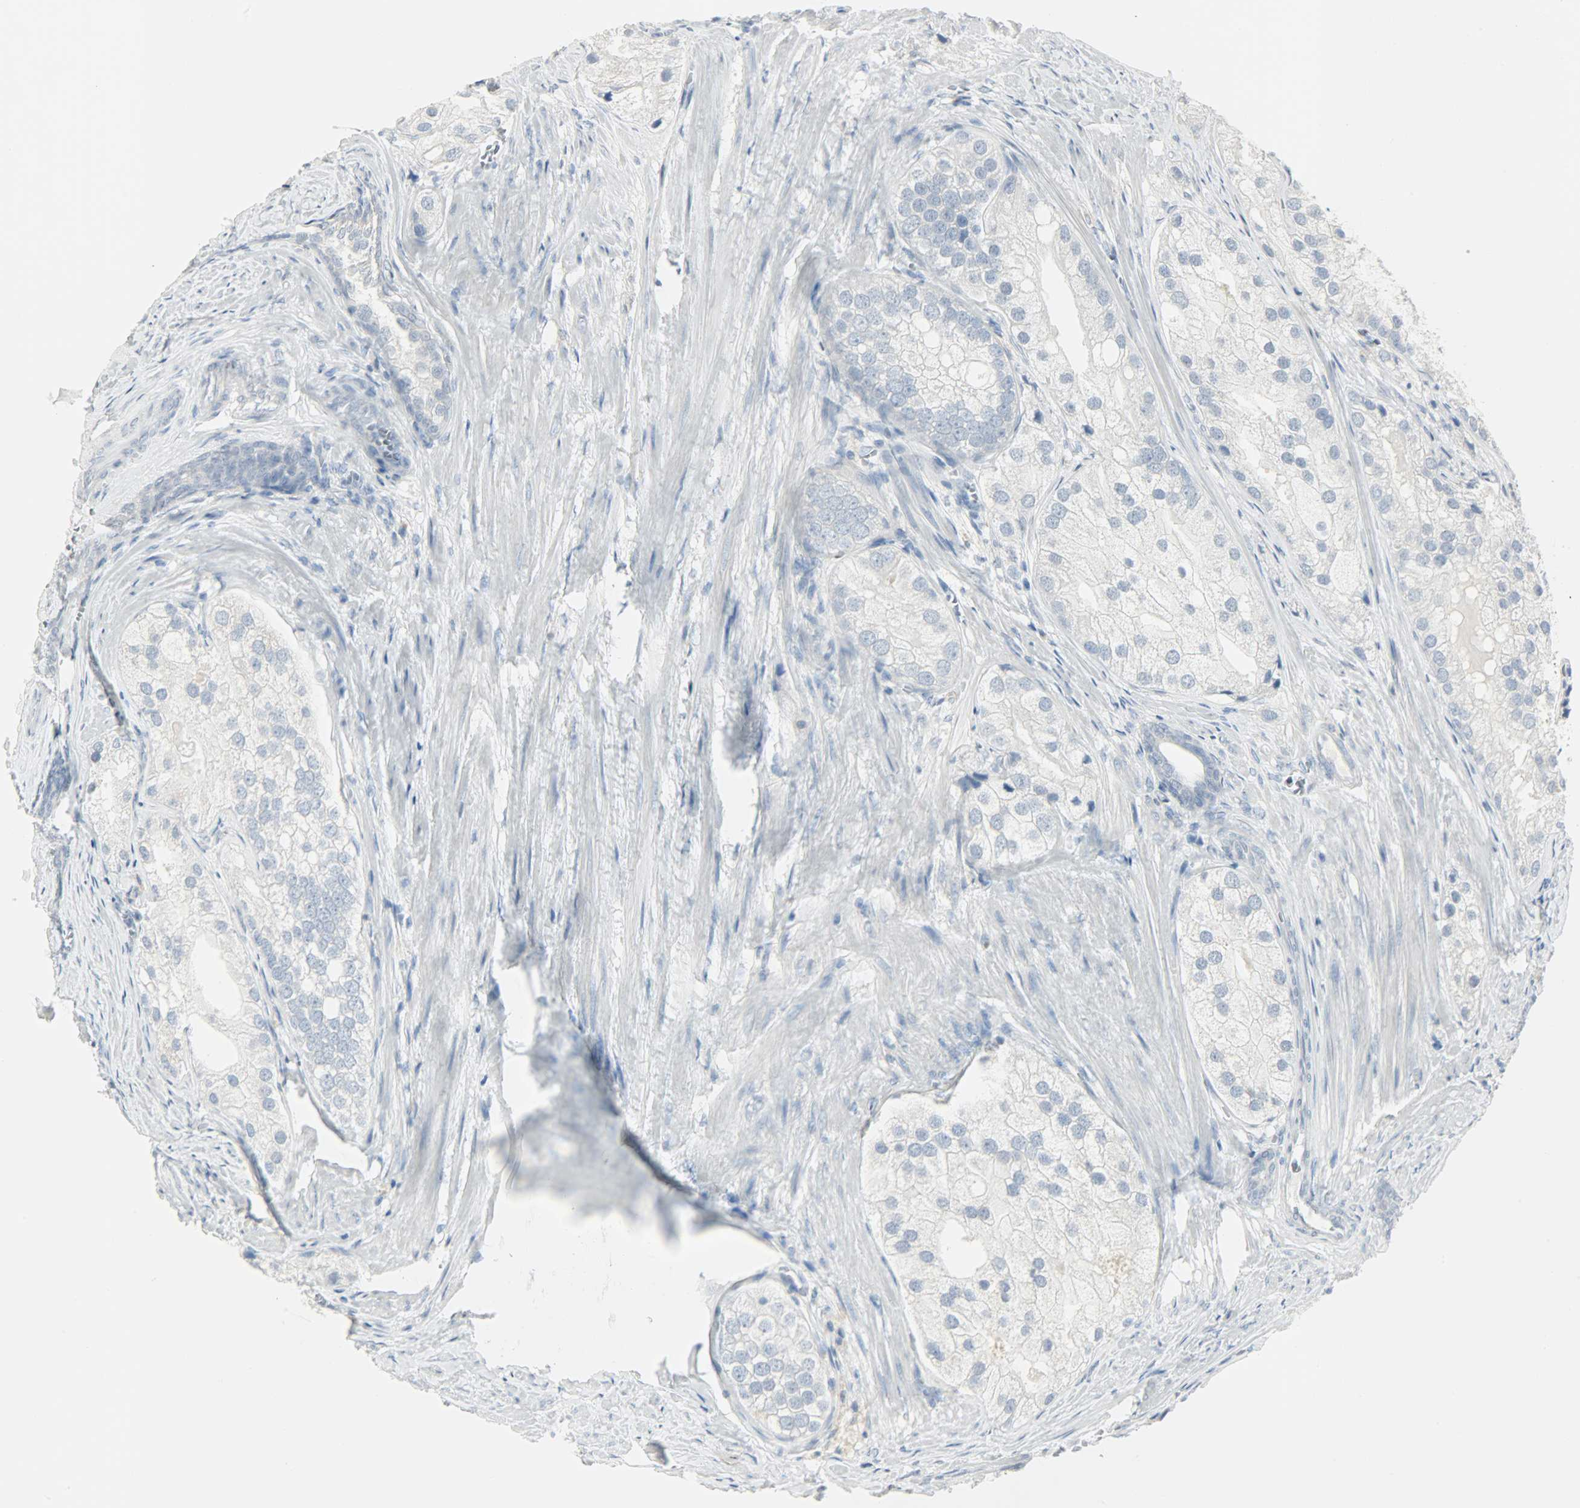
{"staining": {"intensity": "negative", "quantity": "none", "location": "none"}, "tissue": "prostate cancer", "cell_type": "Tumor cells", "image_type": "cancer", "snomed": [{"axis": "morphology", "description": "Adenocarcinoma, Low grade"}, {"axis": "topography", "description": "Prostate"}], "caption": "The immunohistochemistry (IHC) micrograph has no significant positivity in tumor cells of prostate adenocarcinoma (low-grade) tissue. (Stains: DAB immunohistochemistry (IHC) with hematoxylin counter stain, Microscopy: brightfield microscopy at high magnification).", "gene": "KIT", "patient": {"sex": "male", "age": 69}}